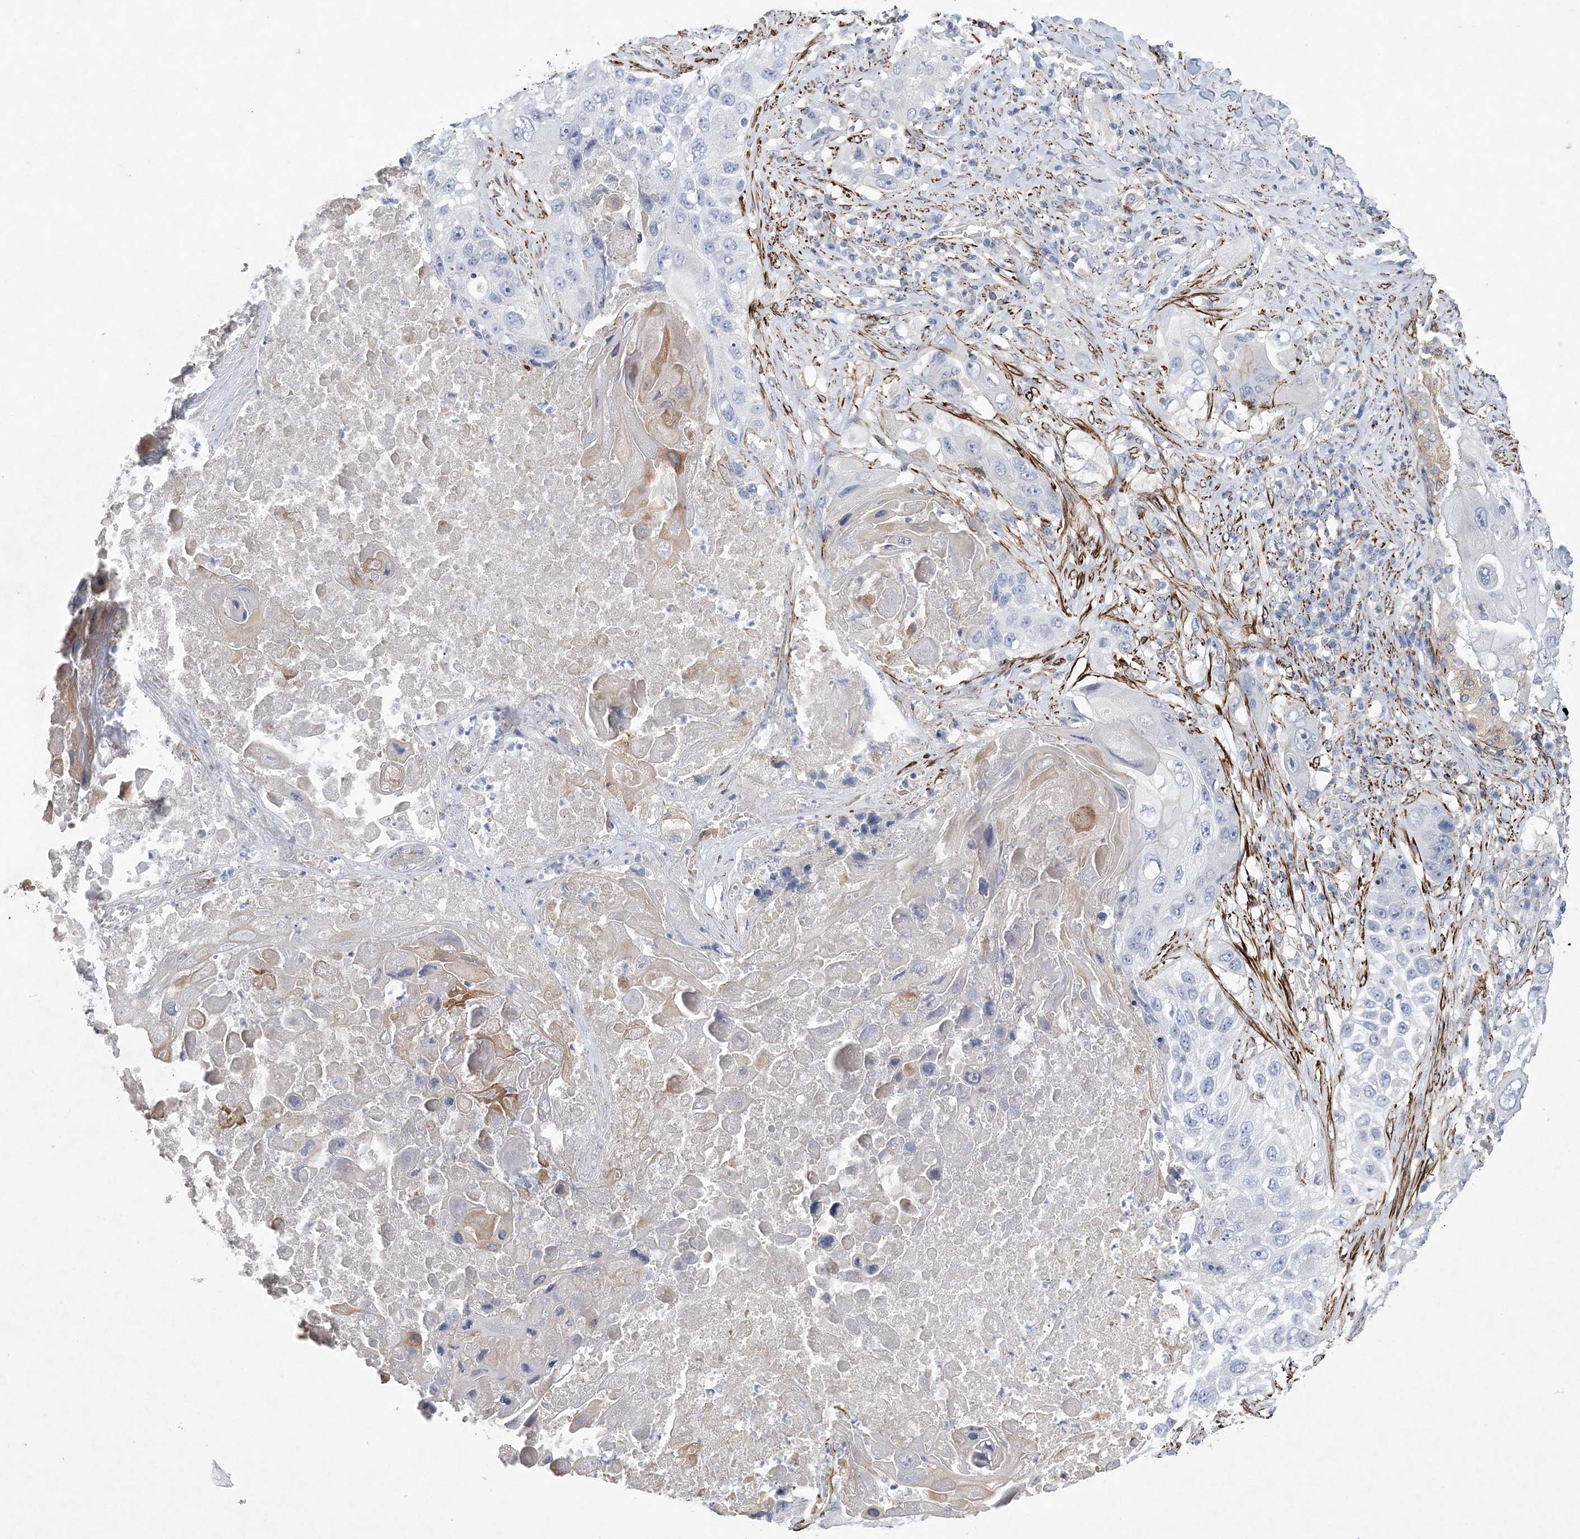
{"staining": {"intensity": "negative", "quantity": "none", "location": "none"}, "tissue": "lung cancer", "cell_type": "Tumor cells", "image_type": "cancer", "snomed": [{"axis": "morphology", "description": "Squamous cell carcinoma, NOS"}, {"axis": "topography", "description": "Lung"}], "caption": "An IHC image of lung cancer (squamous cell carcinoma) is shown. There is no staining in tumor cells of lung cancer (squamous cell carcinoma).", "gene": "ARSJ", "patient": {"sex": "male", "age": 61}}